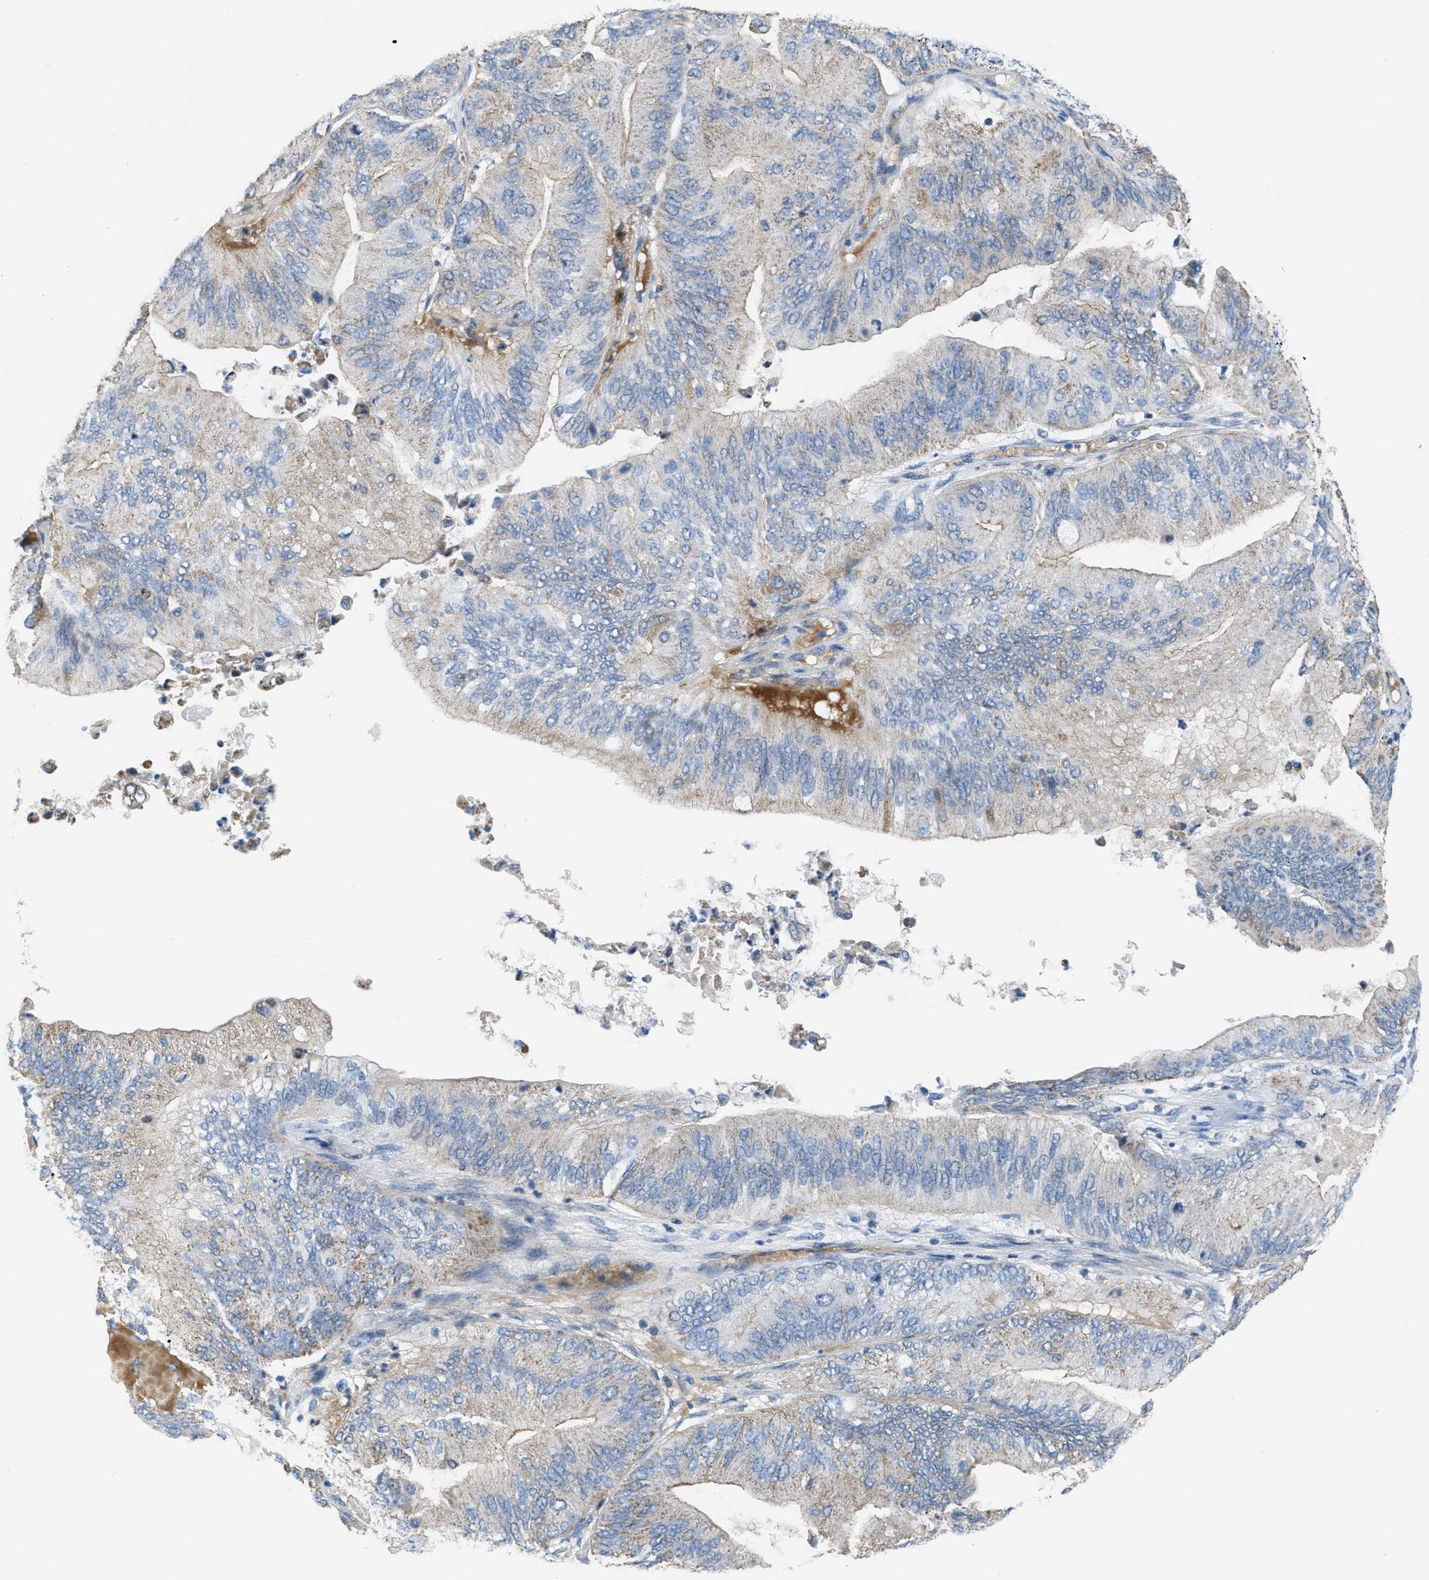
{"staining": {"intensity": "weak", "quantity": ">75%", "location": "cytoplasmic/membranous"}, "tissue": "ovarian cancer", "cell_type": "Tumor cells", "image_type": "cancer", "snomed": [{"axis": "morphology", "description": "Cystadenocarcinoma, mucinous, NOS"}, {"axis": "topography", "description": "Ovary"}], "caption": "This histopathology image exhibits immunohistochemistry staining of human mucinous cystadenocarcinoma (ovarian), with low weak cytoplasmic/membranous staining in approximately >75% of tumor cells.", "gene": "CRB3", "patient": {"sex": "female", "age": 61}}